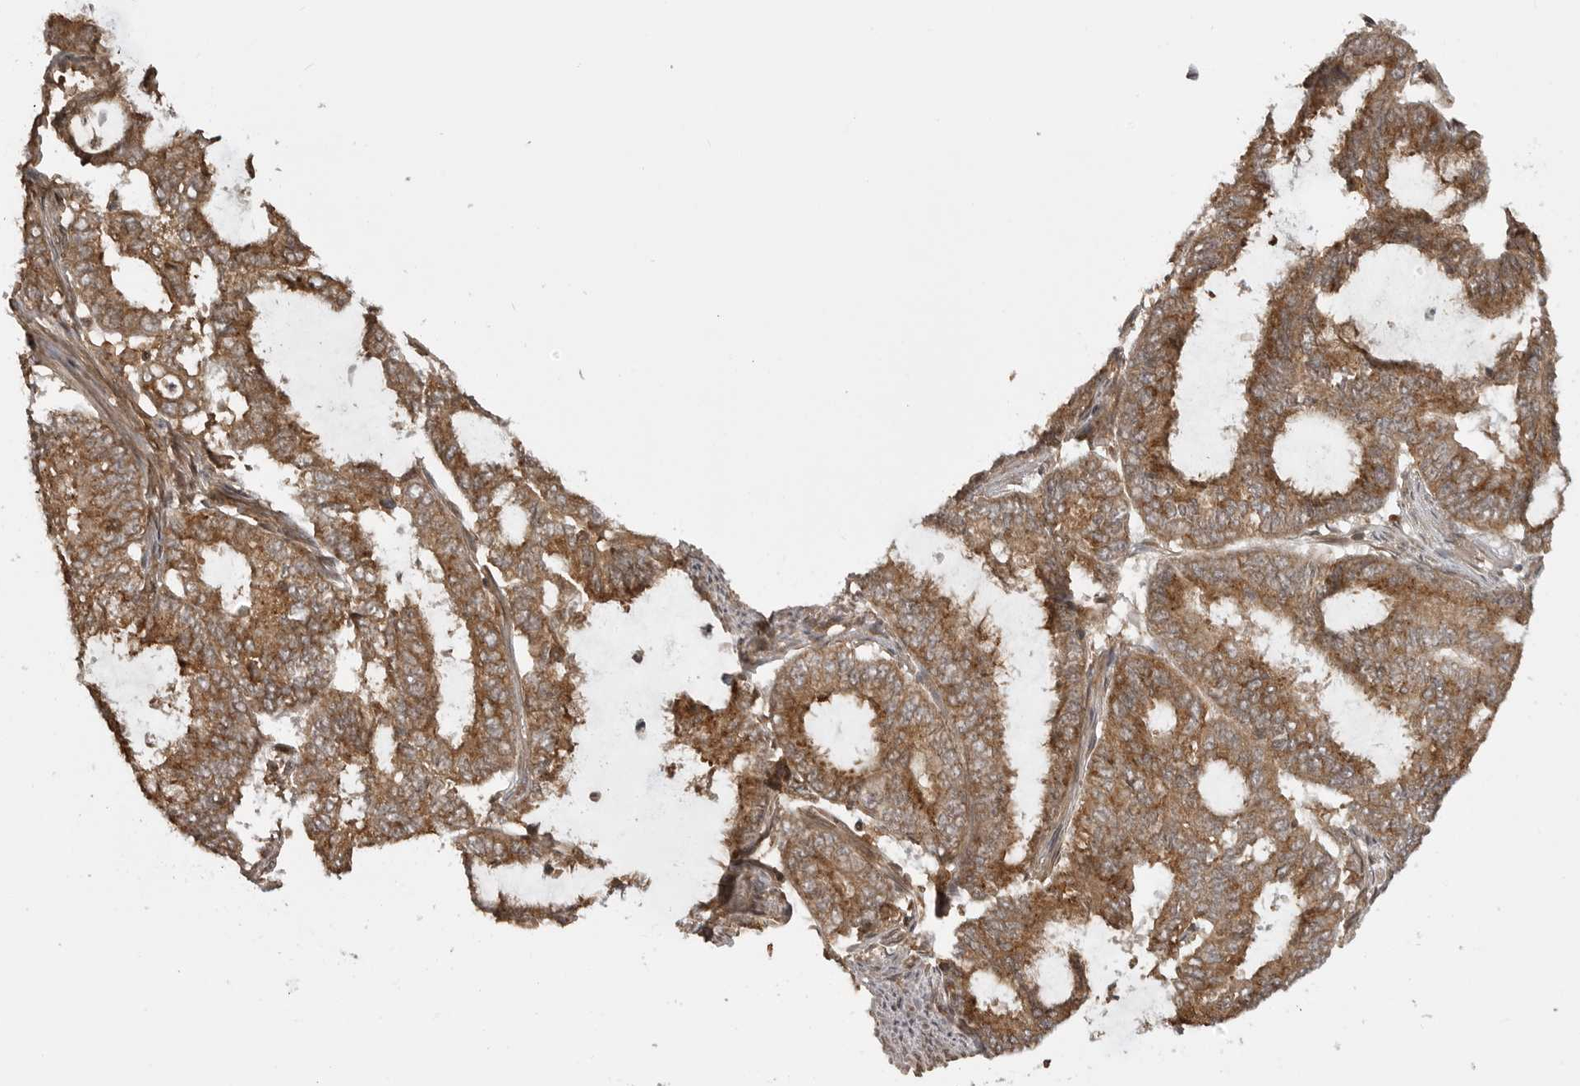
{"staining": {"intensity": "moderate", "quantity": ">75%", "location": "cytoplasmic/membranous"}, "tissue": "endometrial cancer", "cell_type": "Tumor cells", "image_type": "cancer", "snomed": [{"axis": "morphology", "description": "Adenocarcinoma, NOS"}, {"axis": "topography", "description": "Endometrium"}], "caption": "Moderate cytoplasmic/membranous expression for a protein is appreciated in about >75% of tumor cells of adenocarcinoma (endometrial) using IHC.", "gene": "FAT3", "patient": {"sex": "female", "age": 49}}